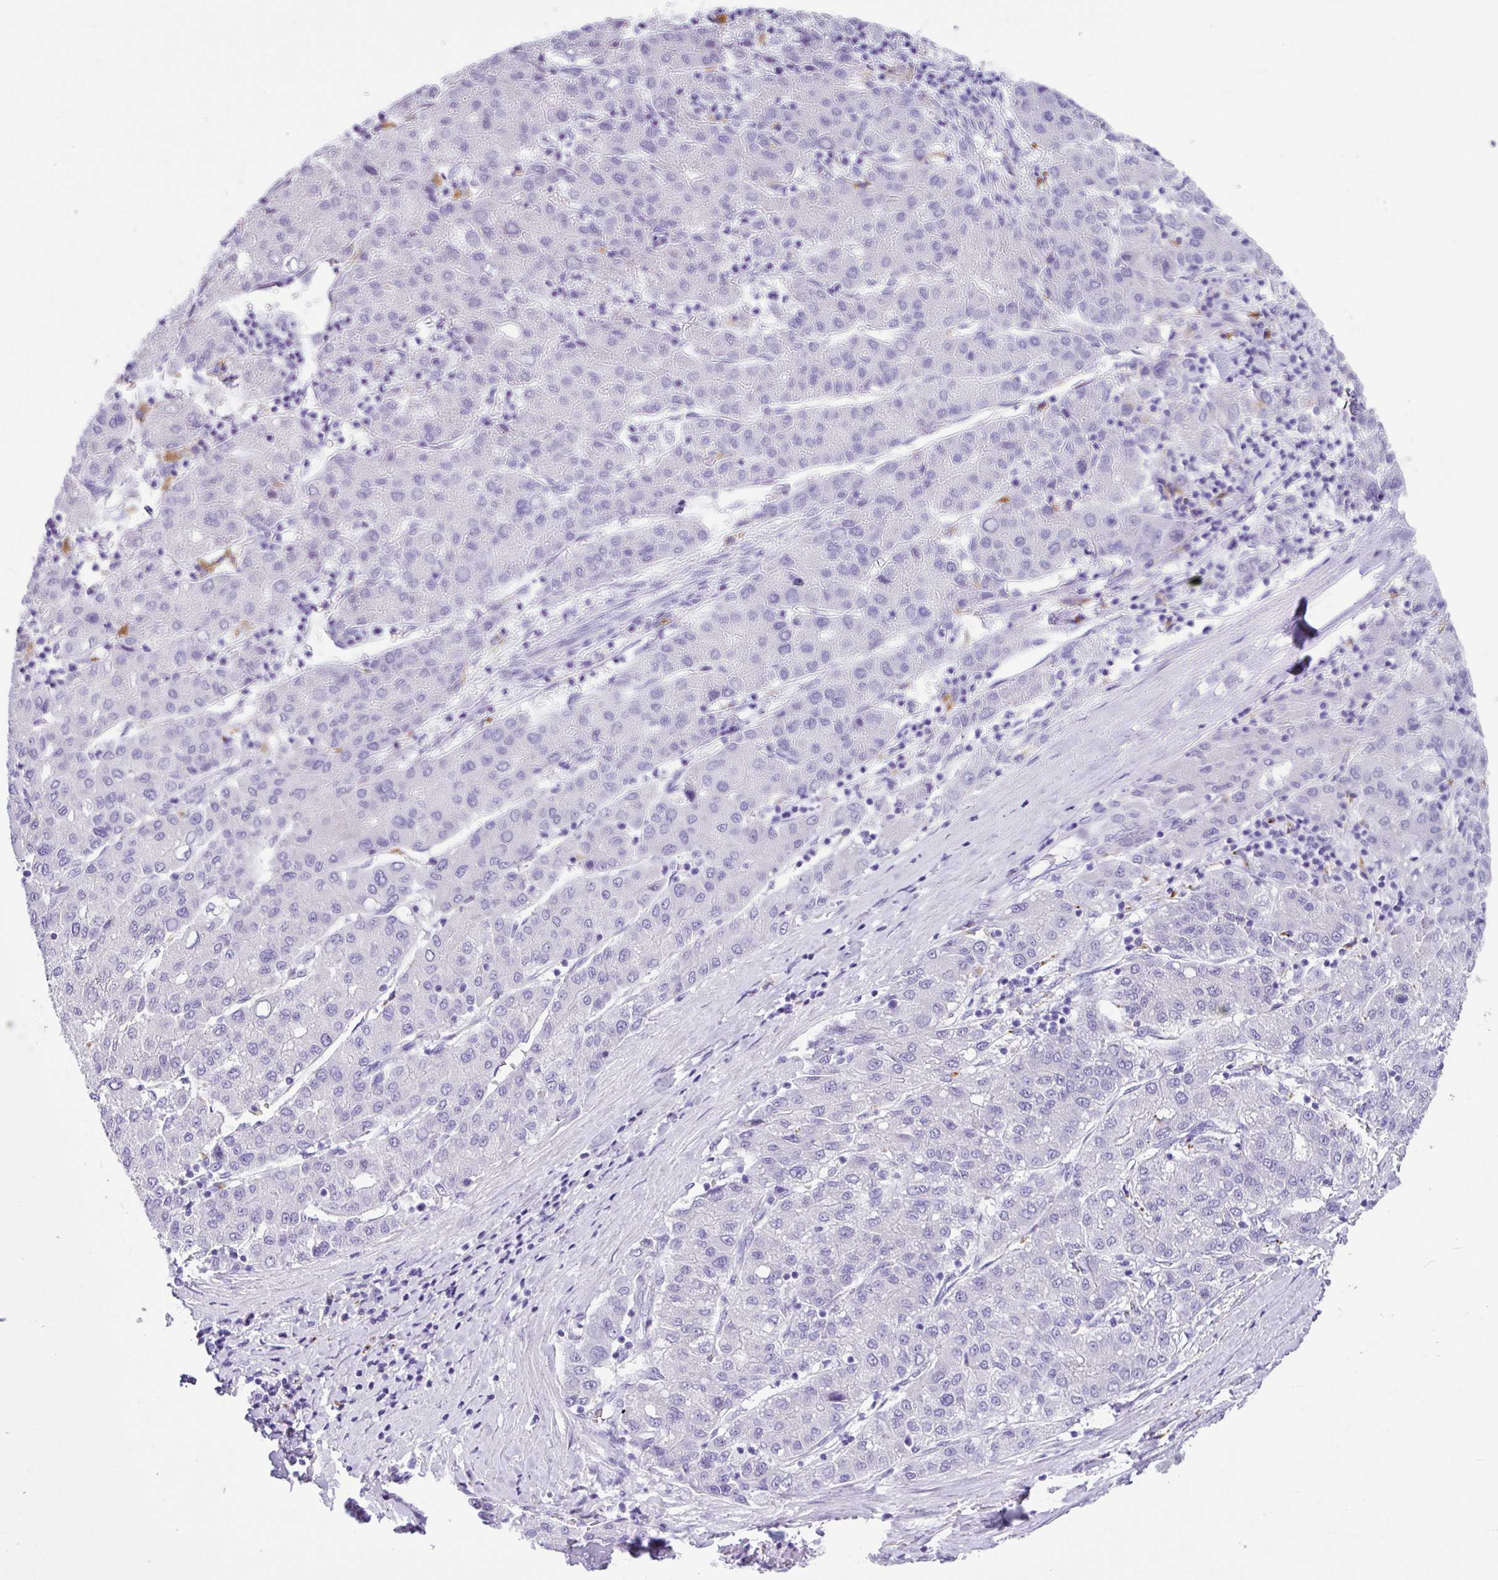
{"staining": {"intensity": "negative", "quantity": "none", "location": "none"}, "tissue": "liver cancer", "cell_type": "Tumor cells", "image_type": "cancer", "snomed": [{"axis": "morphology", "description": "Carcinoma, Hepatocellular, NOS"}, {"axis": "topography", "description": "Liver"}], "caption": "Immunohistochemistry micrograph of neoplastic tissue: liver cancer (hepatocellular carcinoma) stained with DAB (3,3'-diaminobenzidine) displays no significant protein expression in tumor cells.", "gene": "ZG16", "patient": {"sex": "male", "age": 65}}